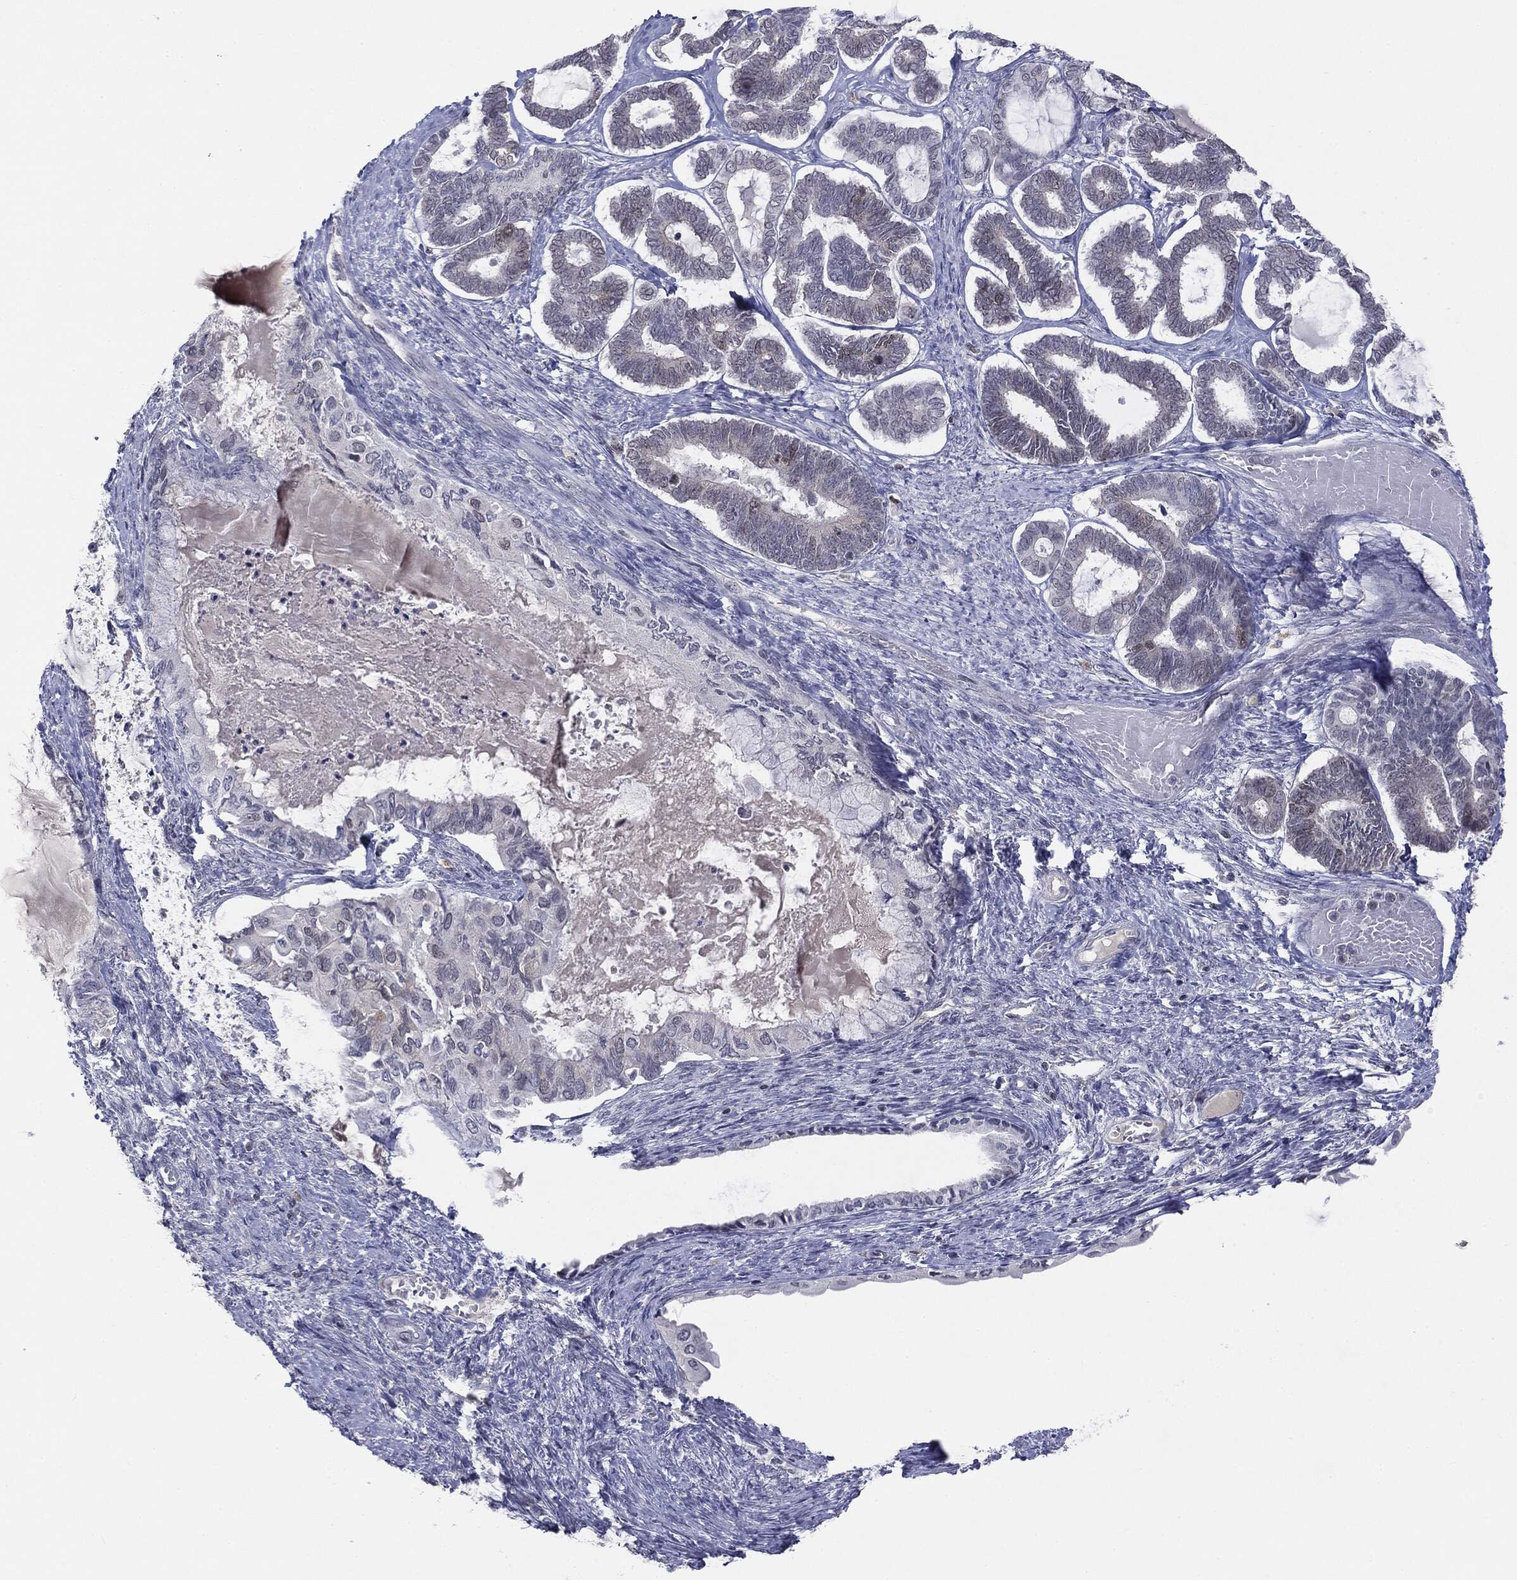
{"staining": {"intensity": "negative", "quantity": "none", "location": "none"}, "tissue": "ovarian cancer", "cell_type": "Tumor cells", "image_type": "cancer", "snomed": [{"axis": "morphology", "description": "Carcinoma, endometroid"}, {"axis": "topography", "description": "Ovary"}], "caption": "The immunohistochemistry (IHC) photomicrograph has no significant expression in tumor cells of ovarian cancer tissue.", "gene": "KIF2C", "patient": {"sex": "female", "age": 70}}